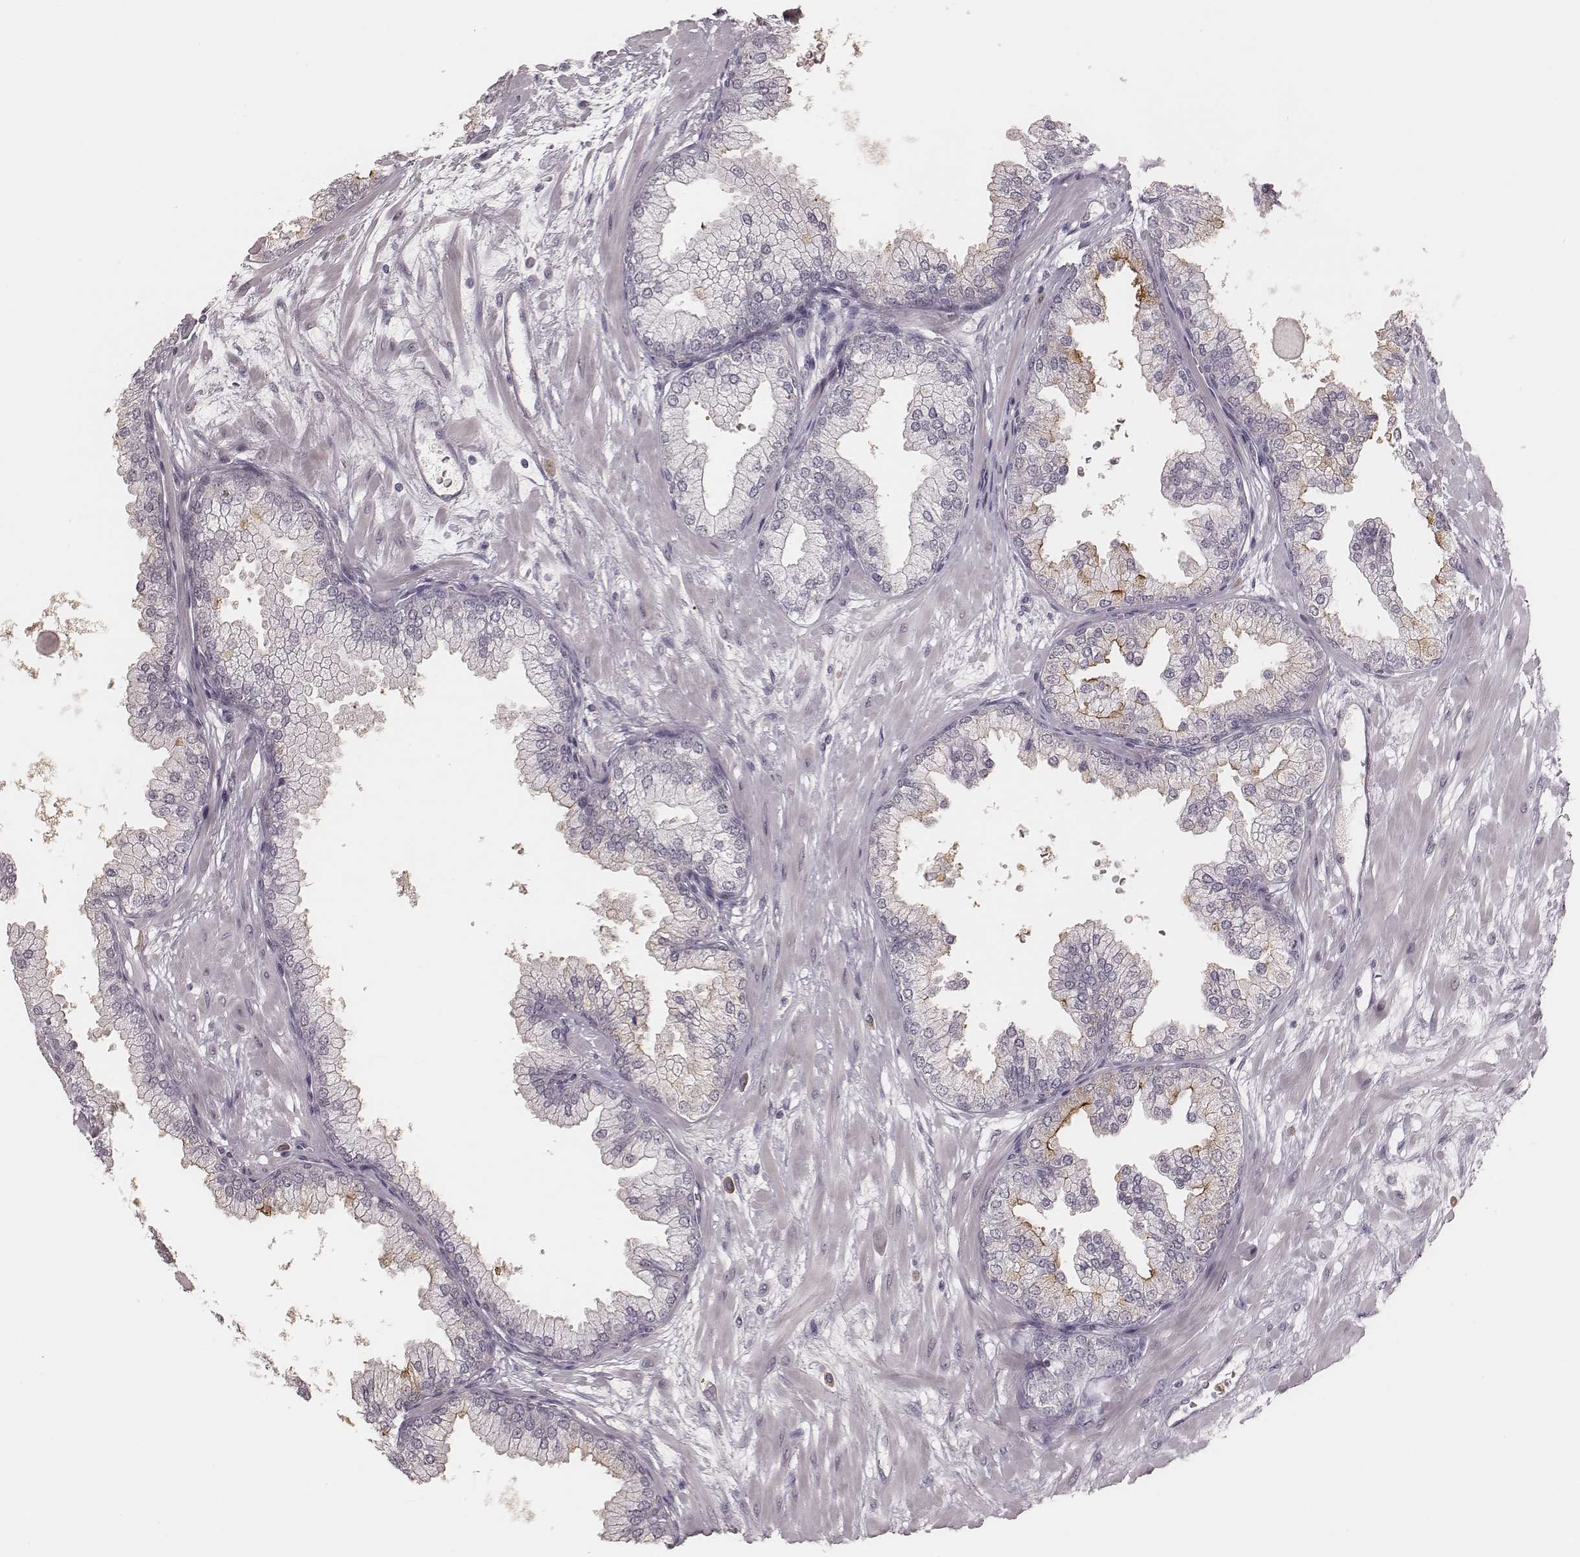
{"staining": {"intensity": "negative", "quantity": "none", "location": "none"}, "tissue": "prostate", "cell_type": "Glandular cells", "image_type": "normal", "snomed": [{"axis": "morphology", "description": "Normal tissue, NOS"}, {"axis": "topography", "description": "Prostate"}, {"axis": "topography", "description": "Peripheral nerve tissue"}], "caption": "Unremarkable prostate was stained to show a protein in brown. There is no significant expression in glandular cells. (DAB (3,3'-diaminobenzidine) immunohistochemistry (IHC) with hematoxylin counter stain).", "gene": "KITLG", "patient": {"sex": "male", "age": 61}}